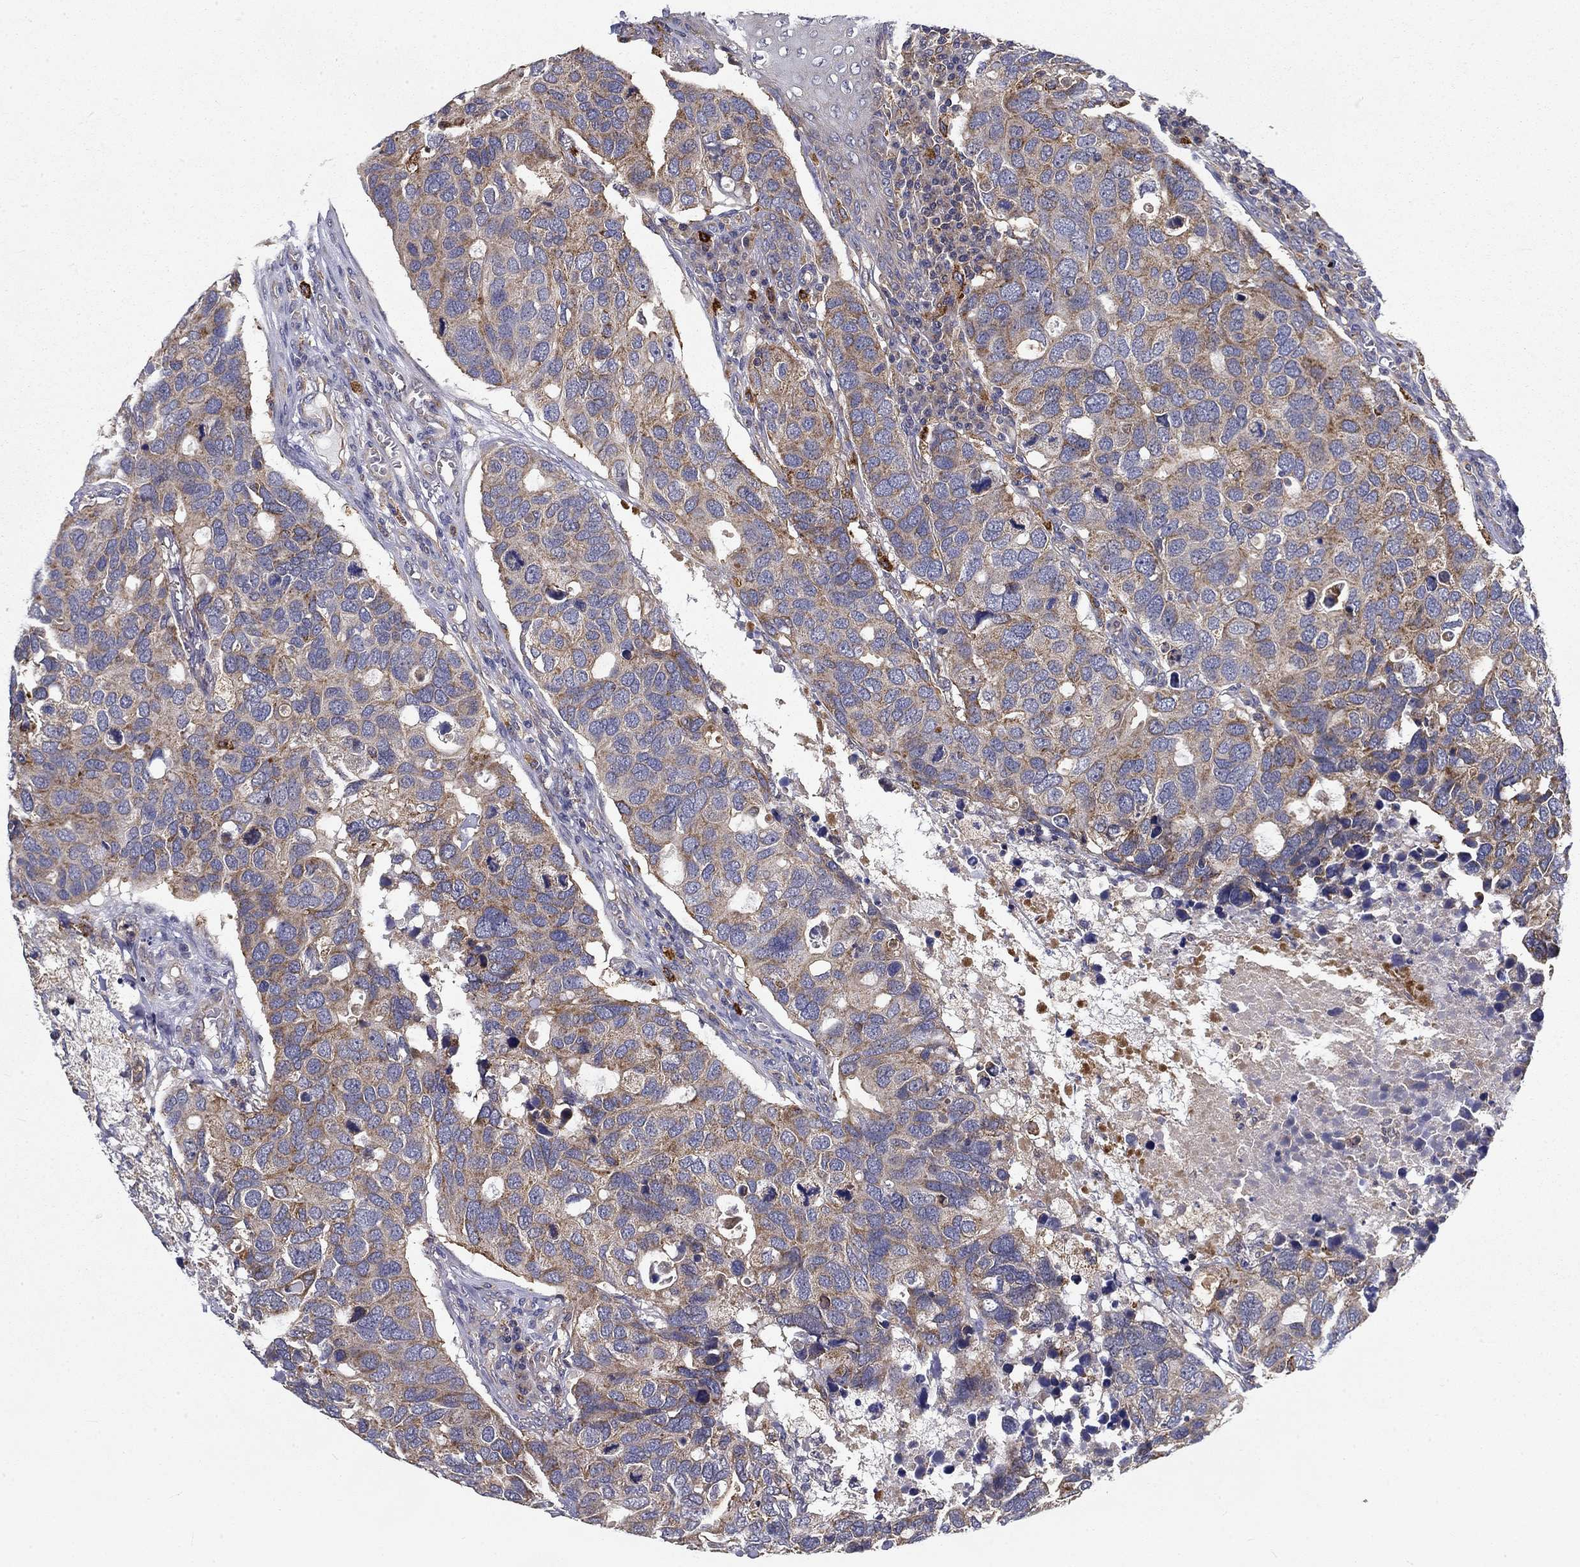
{"staining": {"intensity": "moderate", "quantity": "<25%", "location": "cytoplasmic/membranous"}, "tissue": "breast cancer", "cell_type": "Tumor cells", "image_type": "cancer", "snomed": [{"axis": "morphology", "description": "Duct carcinoma"}, {"axis": "topography", "description": "Breast"}], "caption": "An image showing moderate cytoplasmic/membranous positivity in approximately <25% of tumor cells in breast infiltrating ductal carcinoma, as visualized by brown immunohistochemical staining.", "gene": "ALDH4A1", "patient": {"sex": "female", "age": 83}}